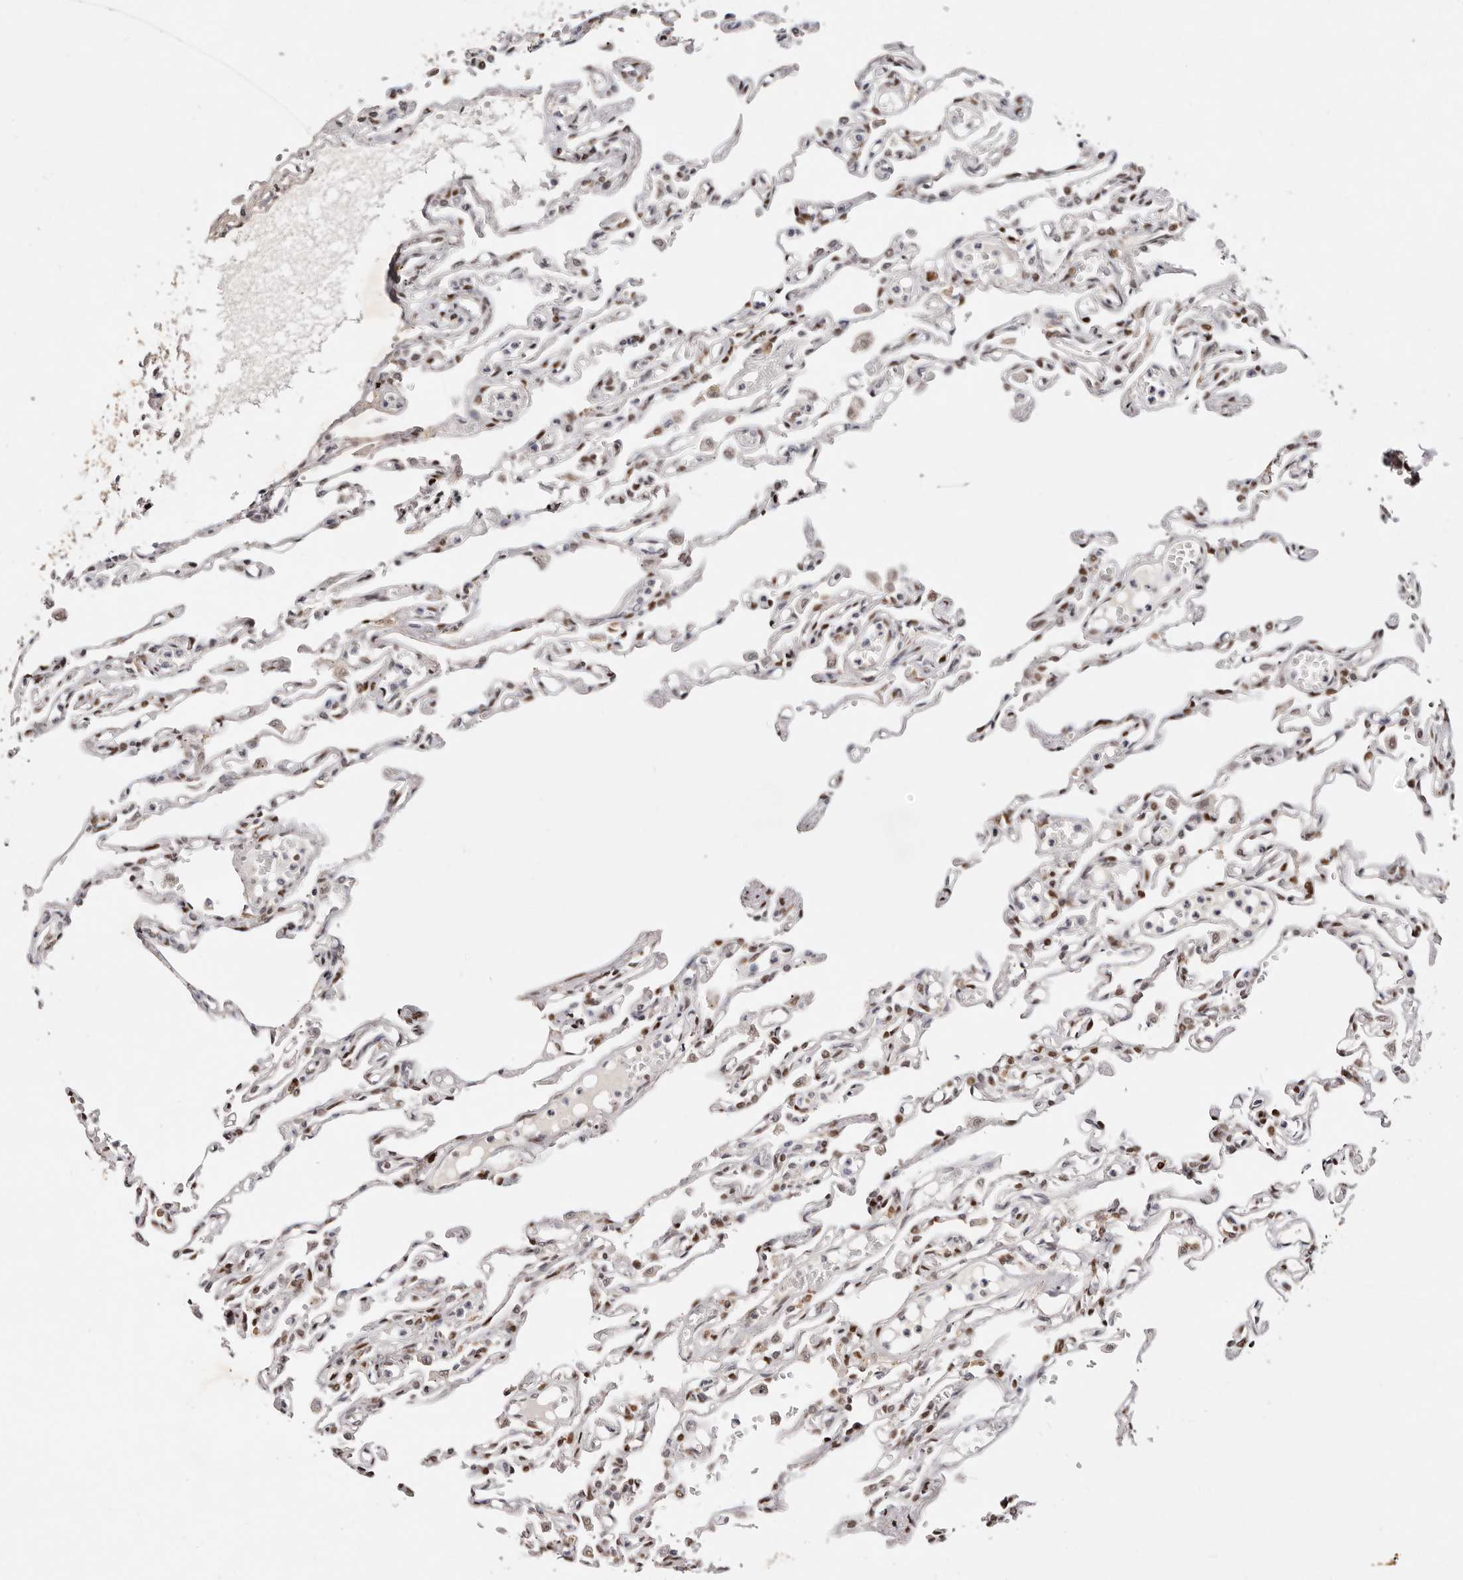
{"staining": {"intensity": "weak", "quantity": "<25%", "location": "nuclear"}, "tissue": "lung", "cell_type": "Alveolar cells", "image_type": "normal", "snomed": [{"axis": "morphology", "description": "Normal tissue, NOS"}, {"axis": "topography", "description": "Lung"}], "caption": "IHC photomicrograph of normal lung: lung stained with DAB shows no significant protein staining in alveolar cells.", "gene": "IQGAP3", "patient": {"sex": "male", "age": 21}}